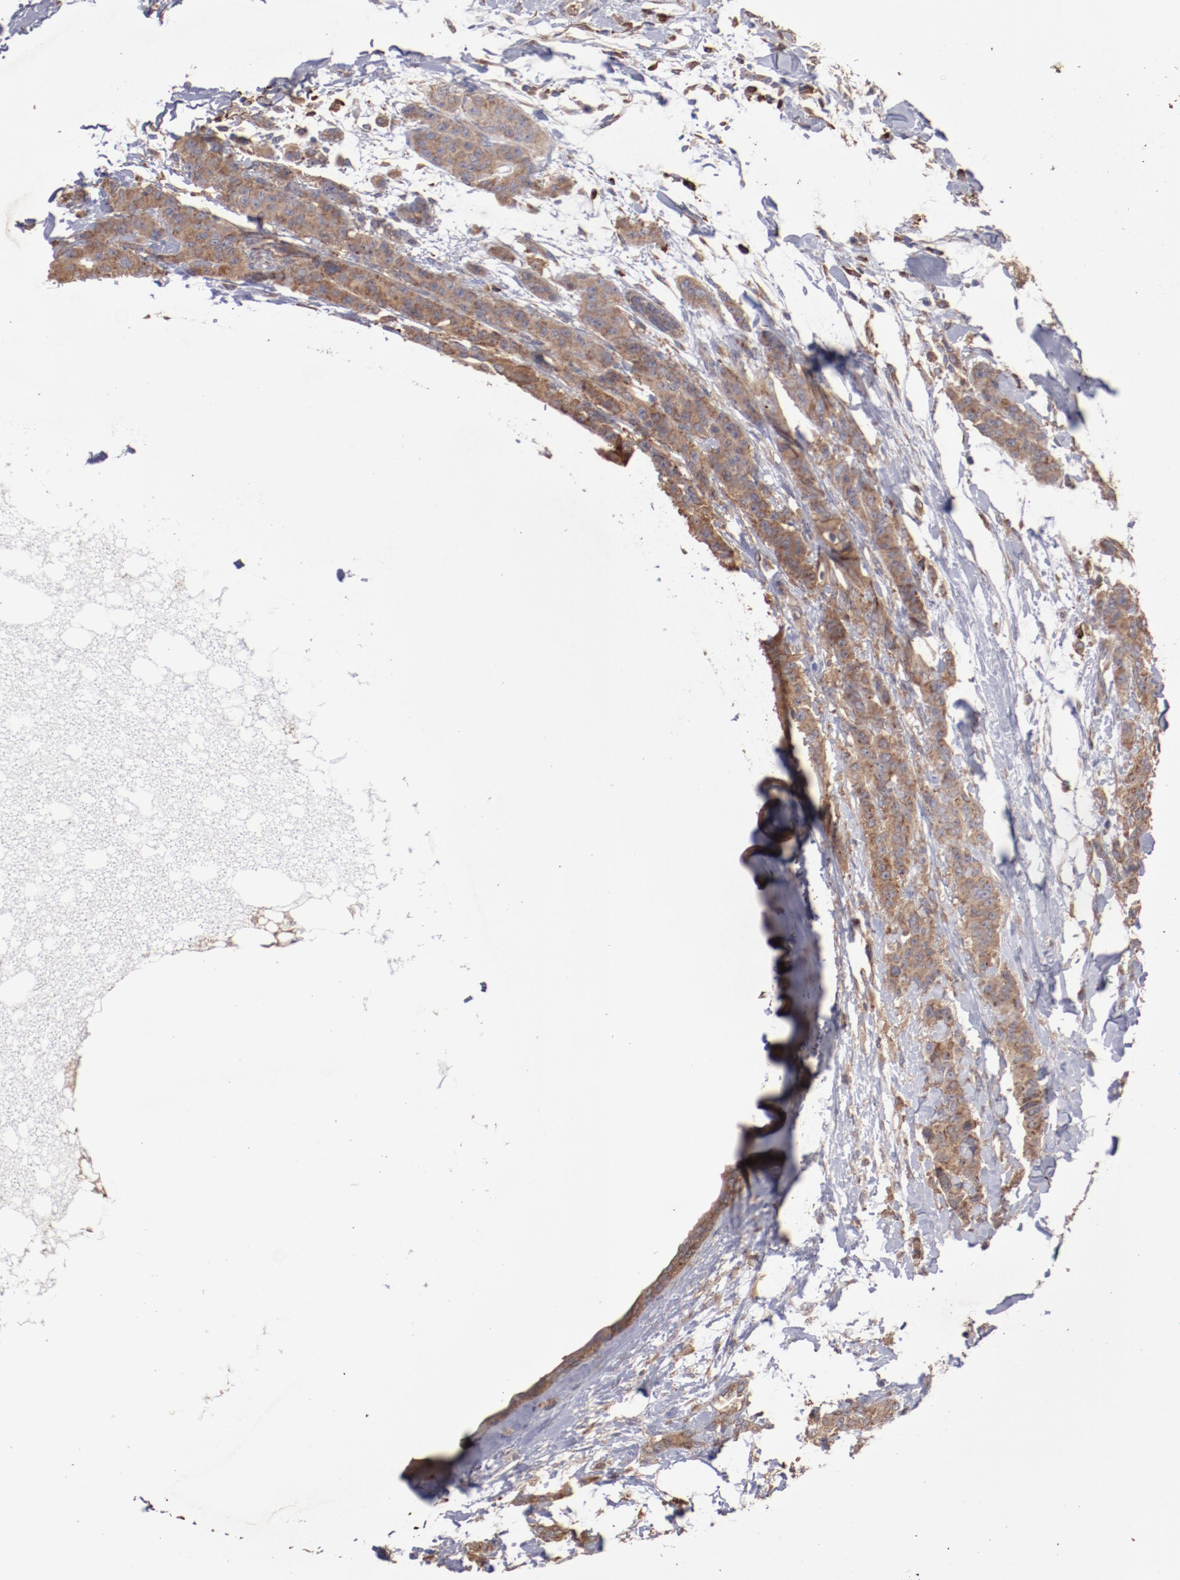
{"staining": {"intensity": "weak", "quantity": ">75%", "location": "cytoplasmic/membranous"}, "tissue": "breast cancer", "cell_type": "Tumor cells", "image_type": "cancer", "snomed": [{"axis": "morphology", "description": "Duct carcinoma"}, {"axis": "topography", "description": "Breast"}], "caption": "Protein analysis of breast cancer (invasive ductal carcinoma) tissue reveals weak cytoplasmic/membranous staining in about >75% of tumor cells.", "gene": "NFKBIE", "patient": {"sex": "female", "age": 40}}